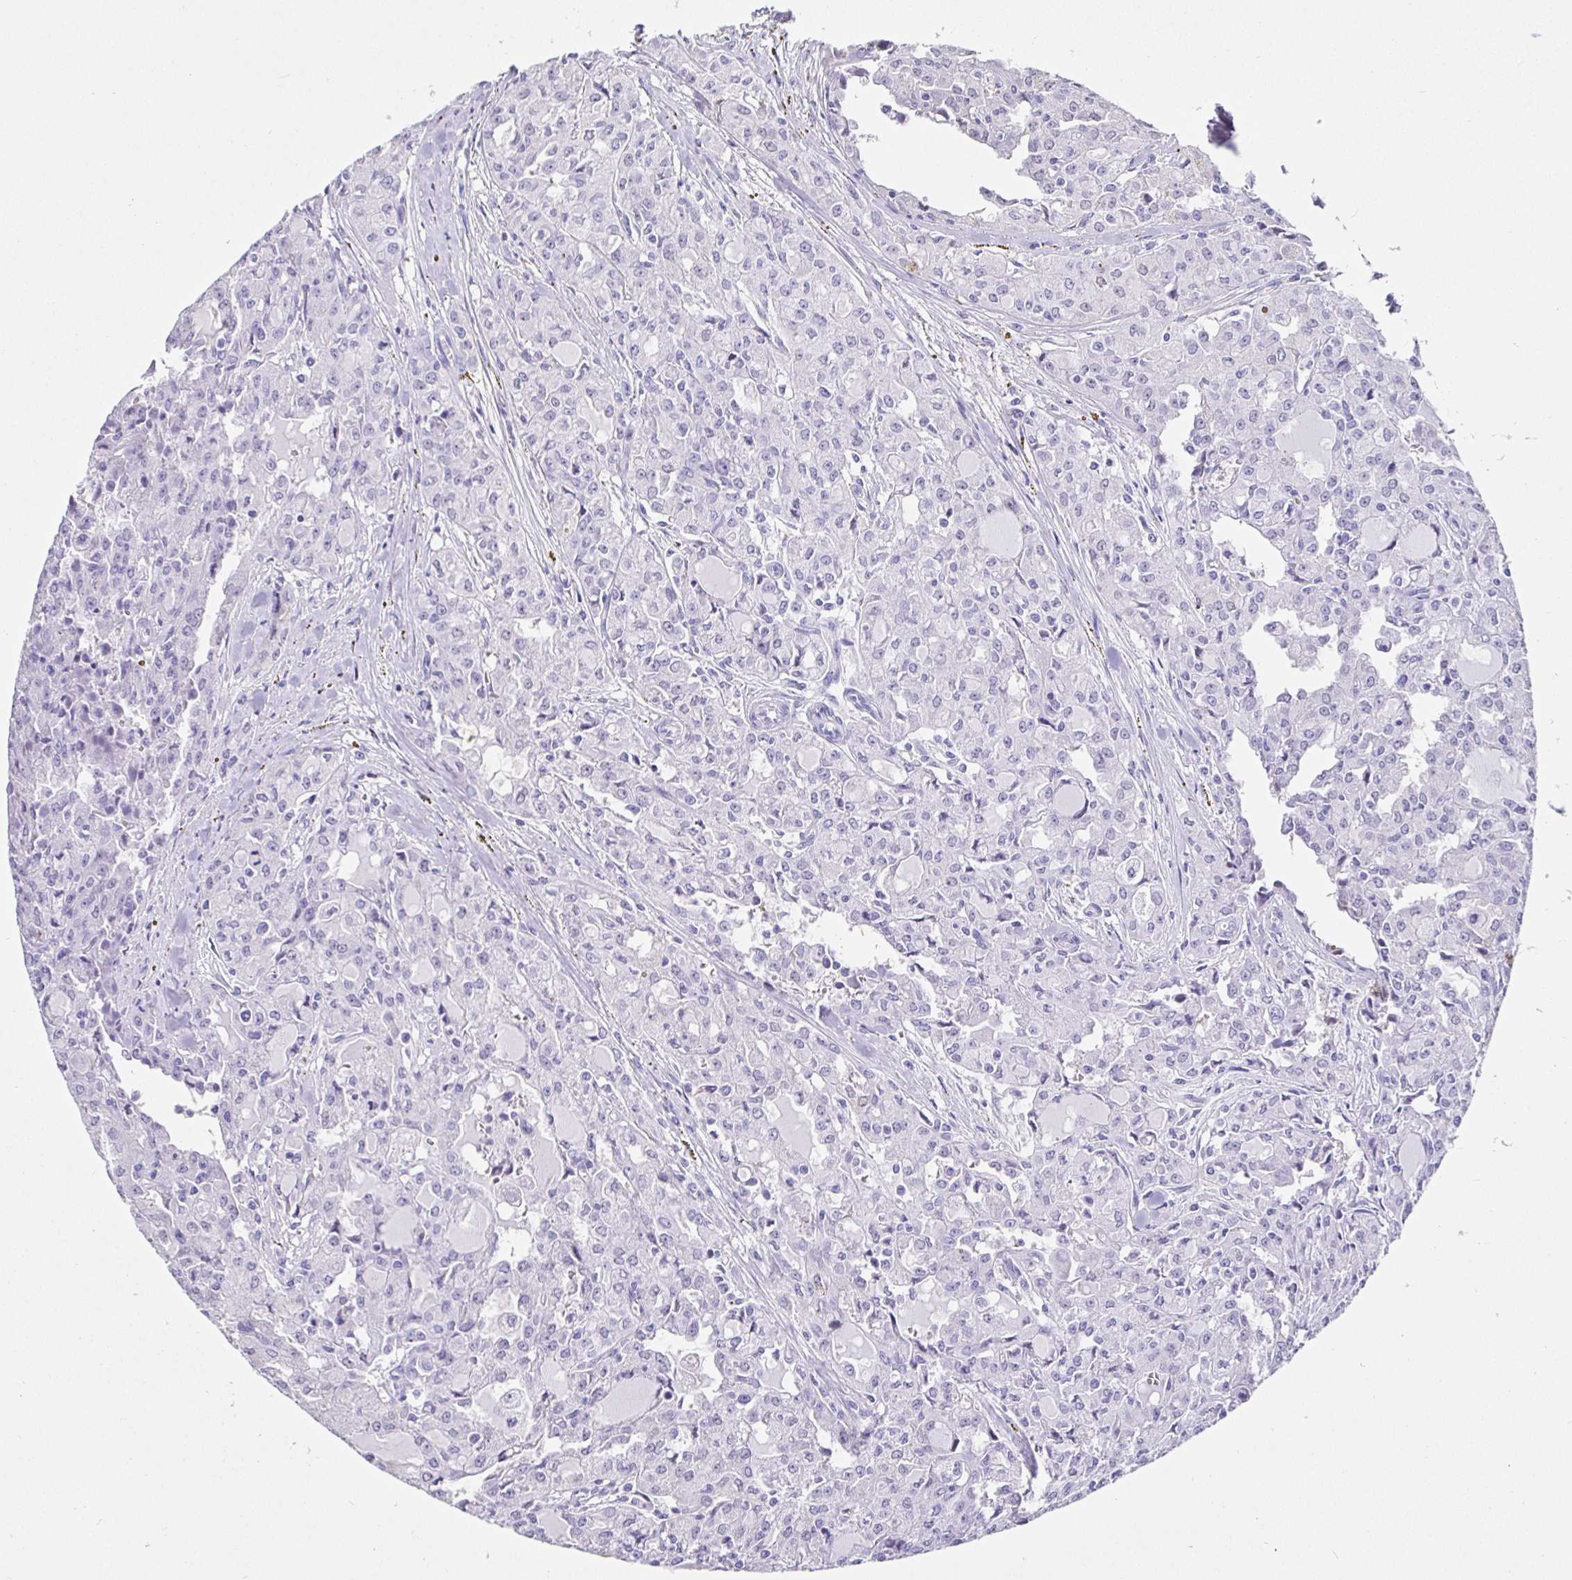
{"staining": {"intensity": "negative", "quantity": "none", "location": "none"}, "tissue": "head and neck cancer", "cell_type": "Tumor cells", "image_type": "cancer", "snomed": [{"axis": "morphology", "description": "Adenocarcinoma, NOS"}, {"axis": "topography", "description": "Head-Neck"}], "caption": "Adenocarcinoma (head and neck) was stained to show a protein in brown. There is no significant expression in tumor cells. Nuclei are stained in blue.", "gene": "PRAMEF19", "patient": {"sex": "male", "age": 64}}